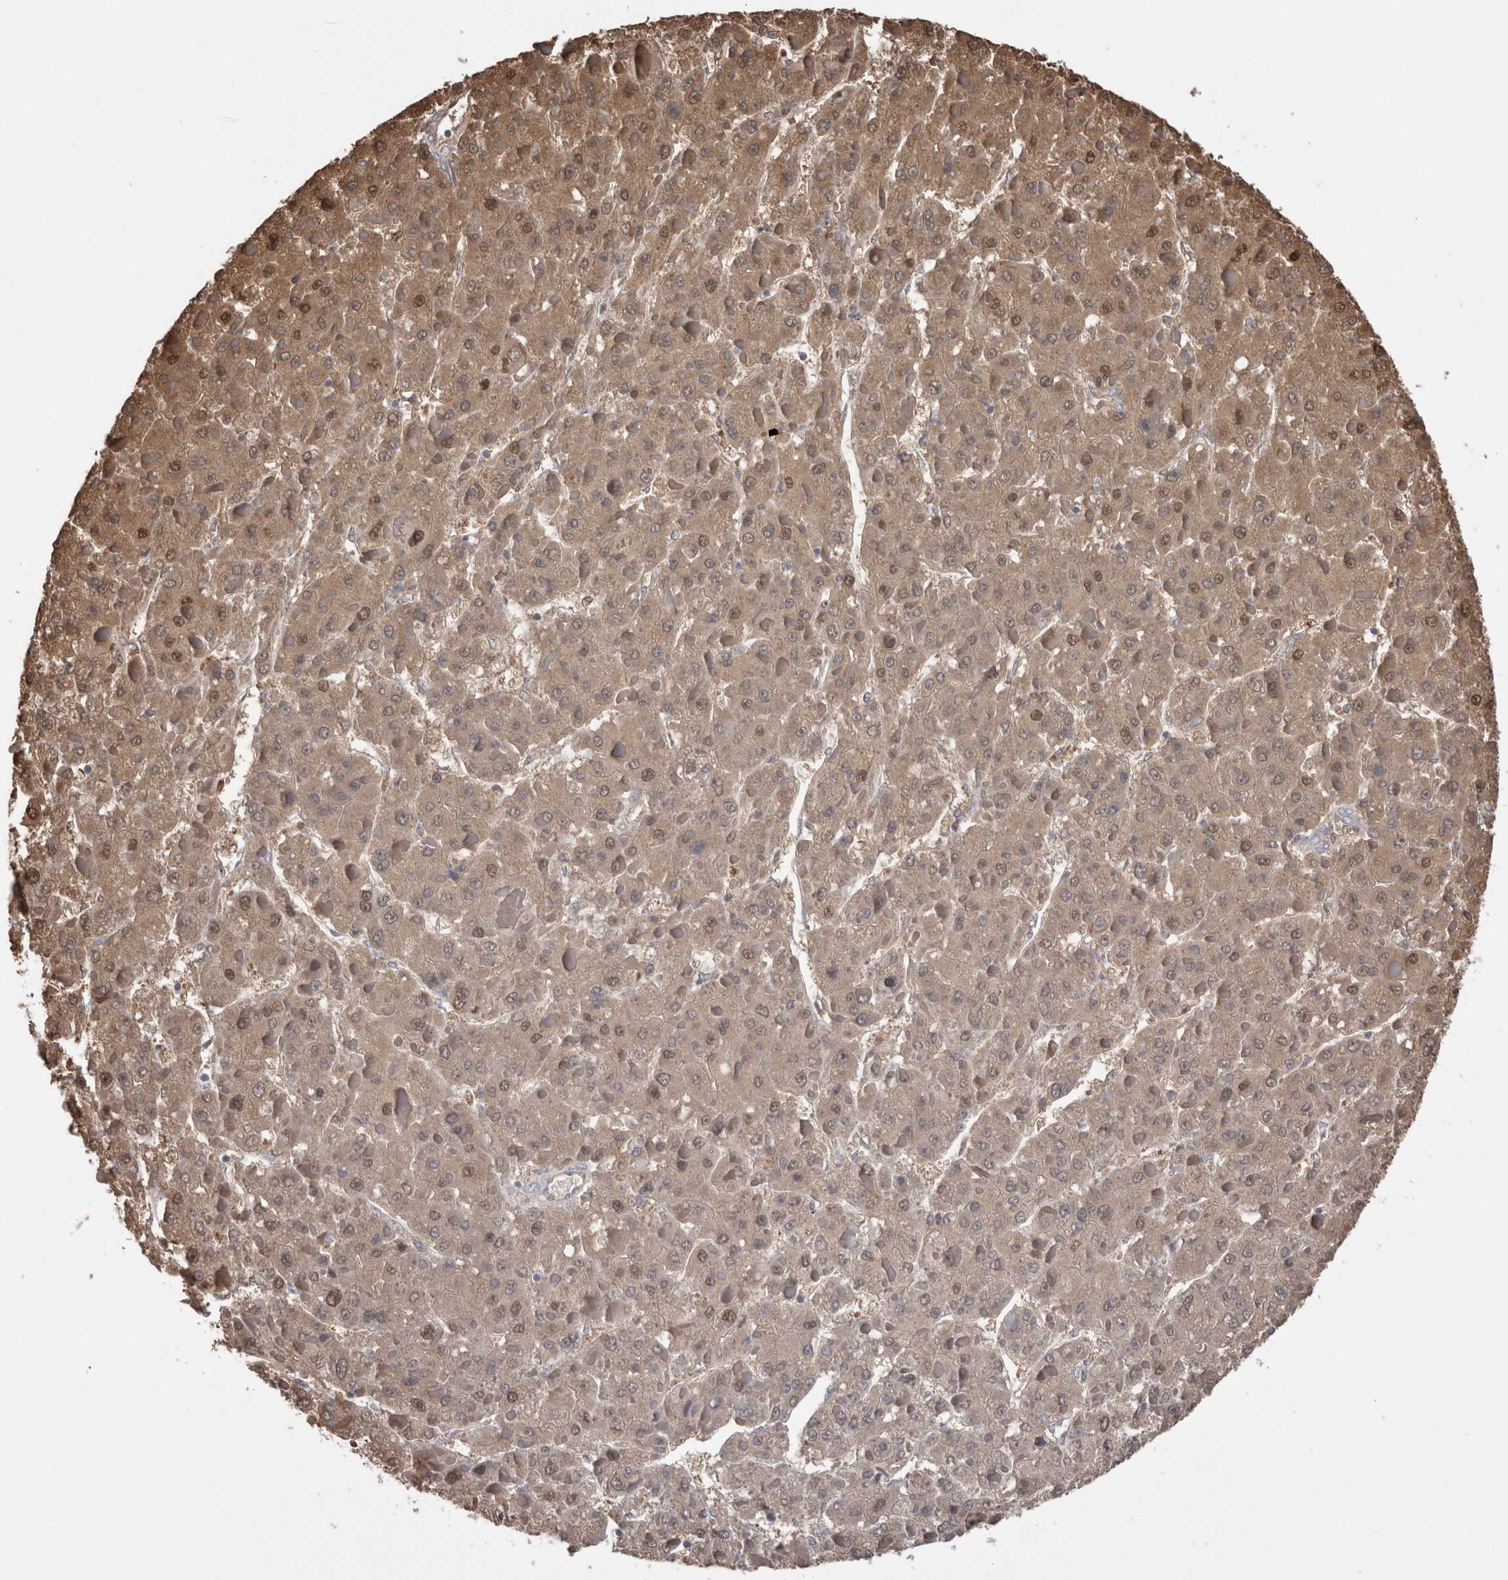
{"staining": {"intensity": "weak", "quantity": ">75%", "location": "cytoplasmic/membranous,nuclear"}, "tissue": "liver cancer", "cell_type": "Tumor cells", "image_type": "cancer", "snomed": [{"axis": "morphology", "description": "Carcinoma, Hepatocellular, NOS"}, {"axis": "topography", "description": "Liver"}], "caption": "Human liver hepatocellular carcinoma stained for a protein (brown) displays weak cytoplasmic/membranous and nuclear positive positivity in approximately >75% of tumor cells.", "gene": "CA8", "patient": {"sex": "female", "age": 73}}